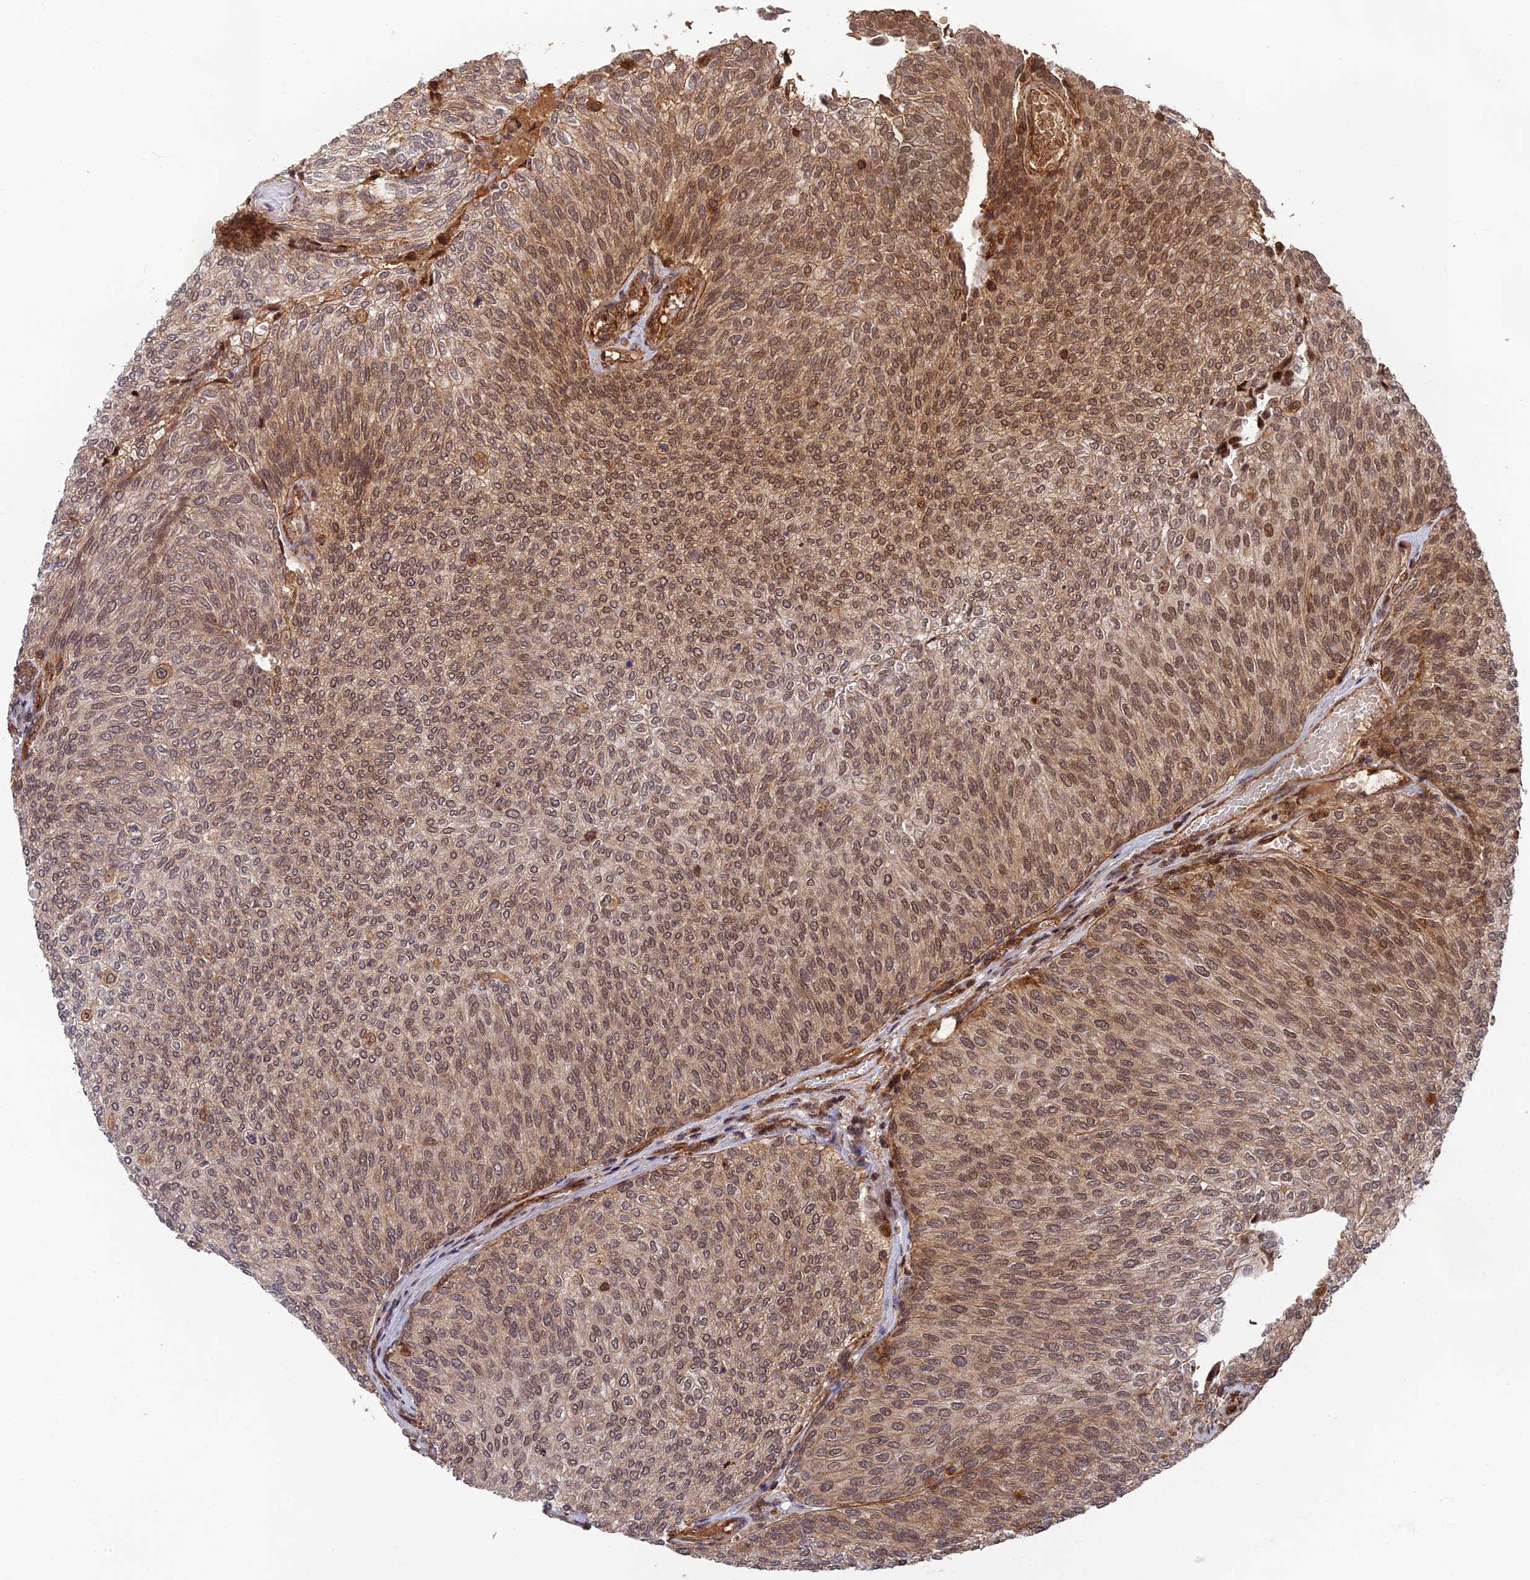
{"staining": {"intensity": "moderate", "quantity": ">75%", "location": "cytoplasmic/membranous,nuclear"}, "tissue": "urothelial cancer", "cell_type": "Tumor cells", "image_type": "cancer", "snomed": [{"axis": "morphology", "description": "Urothelial carcinoma, Low grade"}, {"axis": "topography", "description": "Urinary bladder"}], "caption": "Human urothelial cancer stained with a protein marker demonstrates moderate staining in tumor cells.", "gene": "OSBPL1A", "patient": {"sex": "female", "age": 79}}